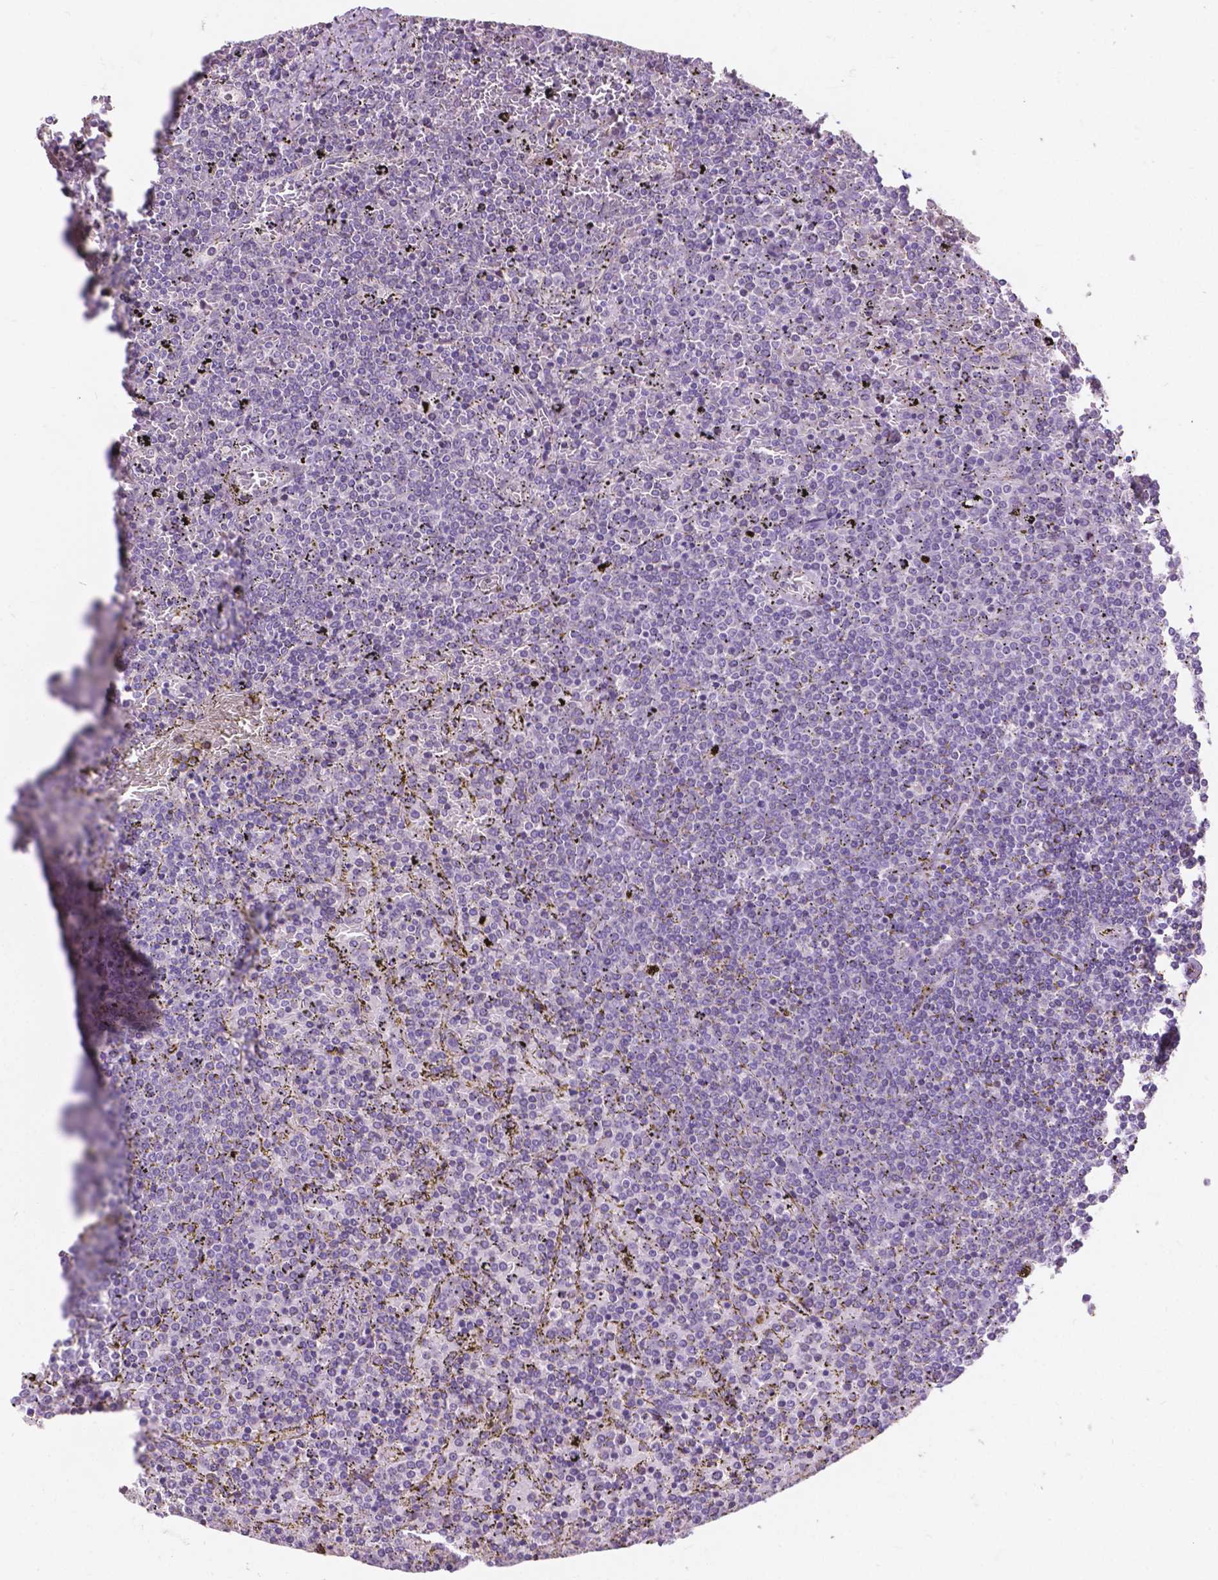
{"staining": {"intensity": "negative", "quantity": "none", "location": "none"}, "tissue": "lymphoma", "cell_type": "Tumor cells", "image_type": "cancer", "snomed": [{"axis": "morphology", "description": "Malignant lymphoma, non-Hodgkin's type, Low grade"}, {"axis": "topography", "description": "Spleen"}], "caption": "Malignant lymphoma, non-Hodgkin's type (low-grade) stained for a protein using immunohistochemistry (IHC) demonstrates no expression tumor cells.", "gene": "MYH14", "patient": {"sex": "female", "age": 77}}